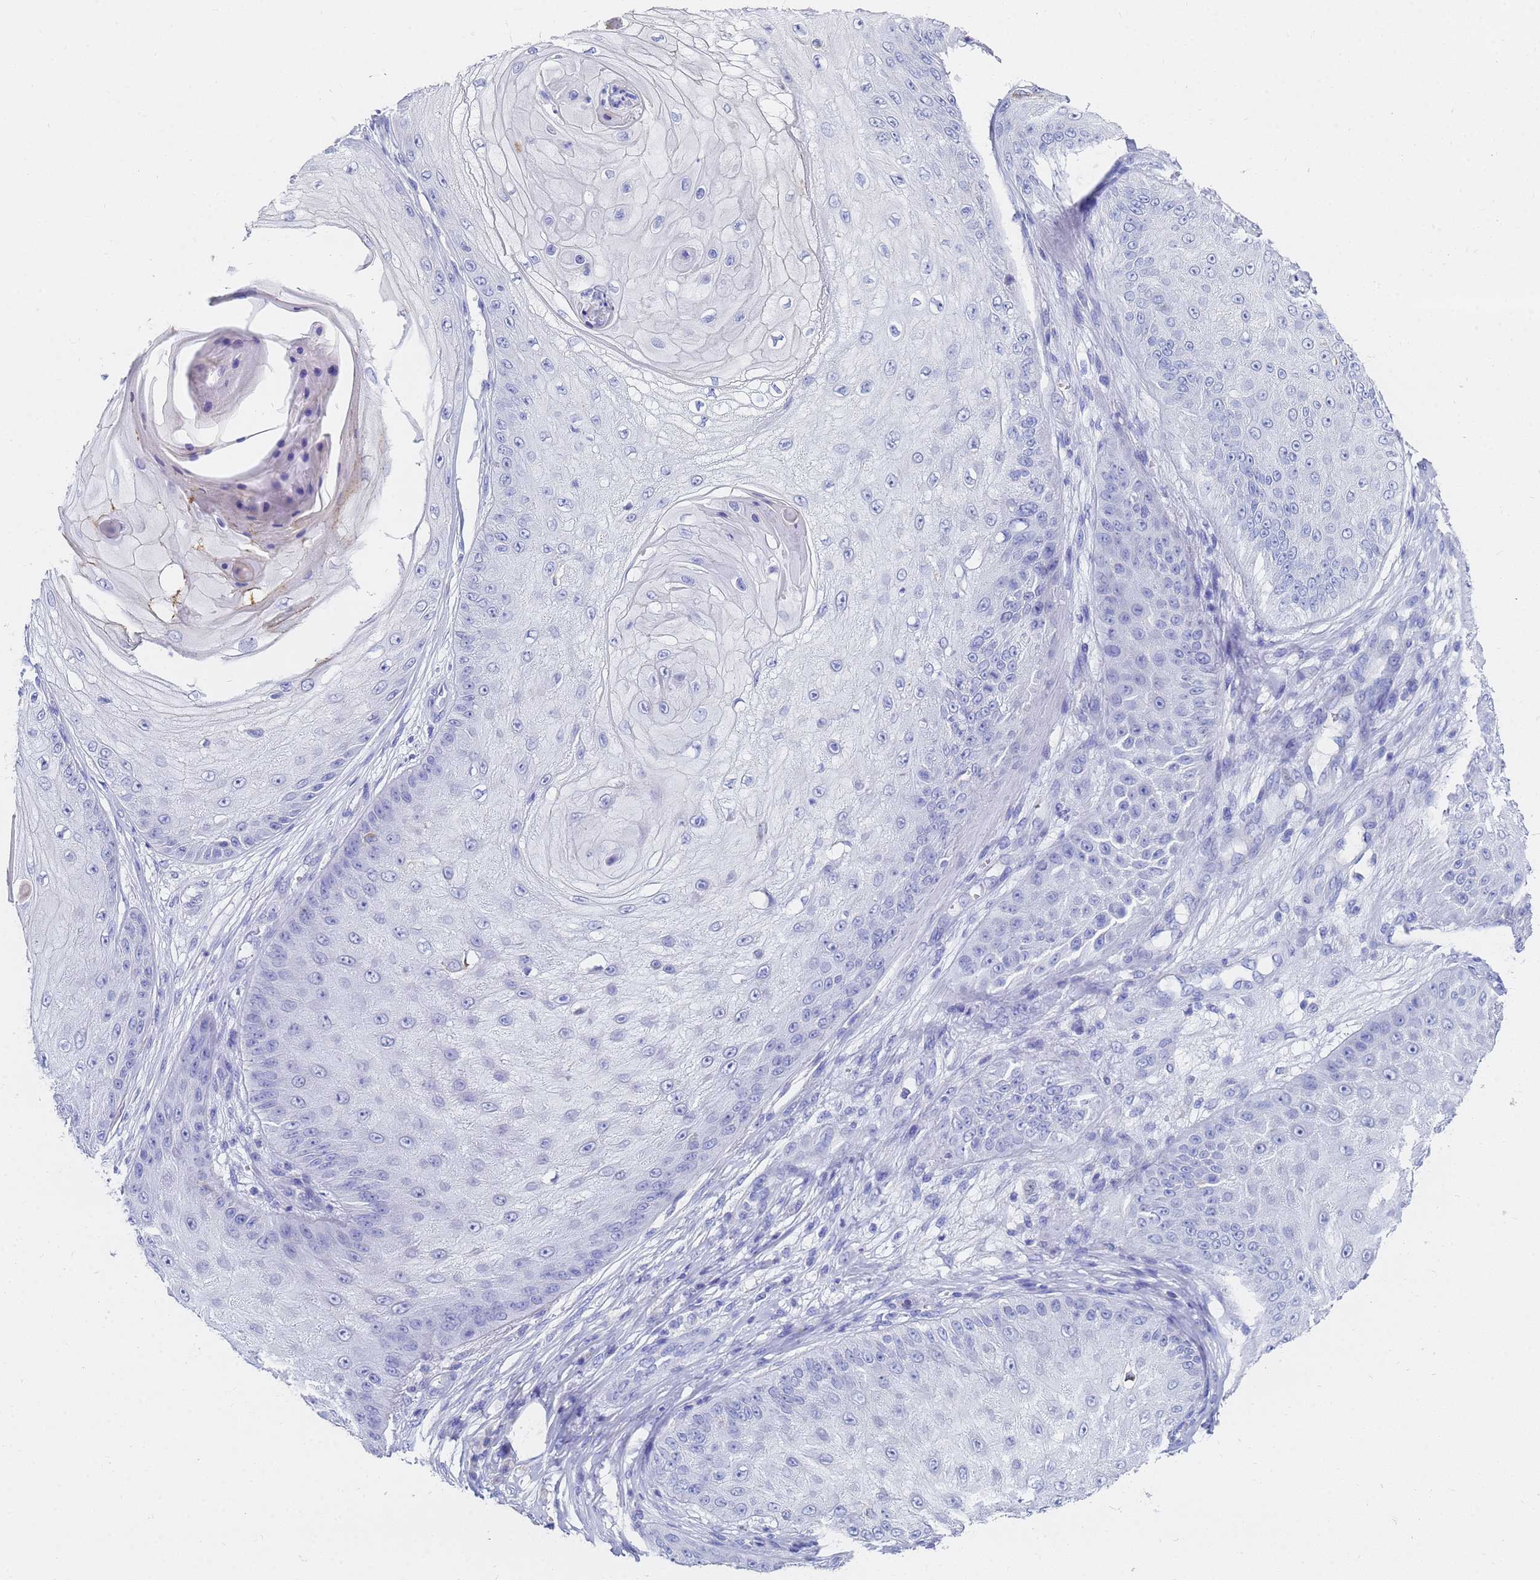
{"staining": {"intensity": "negative", "quantity": "none", "location": "none"}, "tissue": "skin cancer", "cell_type": "Tumor cells", "image_type": "cancer", "snomed": [{"axis": "morphology", "description": "Squamous cell carcinoma, NOS"}, {"axis": "topography", "description": "Skin"}], "caption": "The histopathology image demonstrates no staining of tumor cells in skin squamous cell carcinoma. Brightfield microscopy of immunohistochemistry stained with DAB (brown) and hematoxylin (blue), captured at high magnification.", "gene": "C2orf72", "patient": {"sex": "male", "age": 70}}